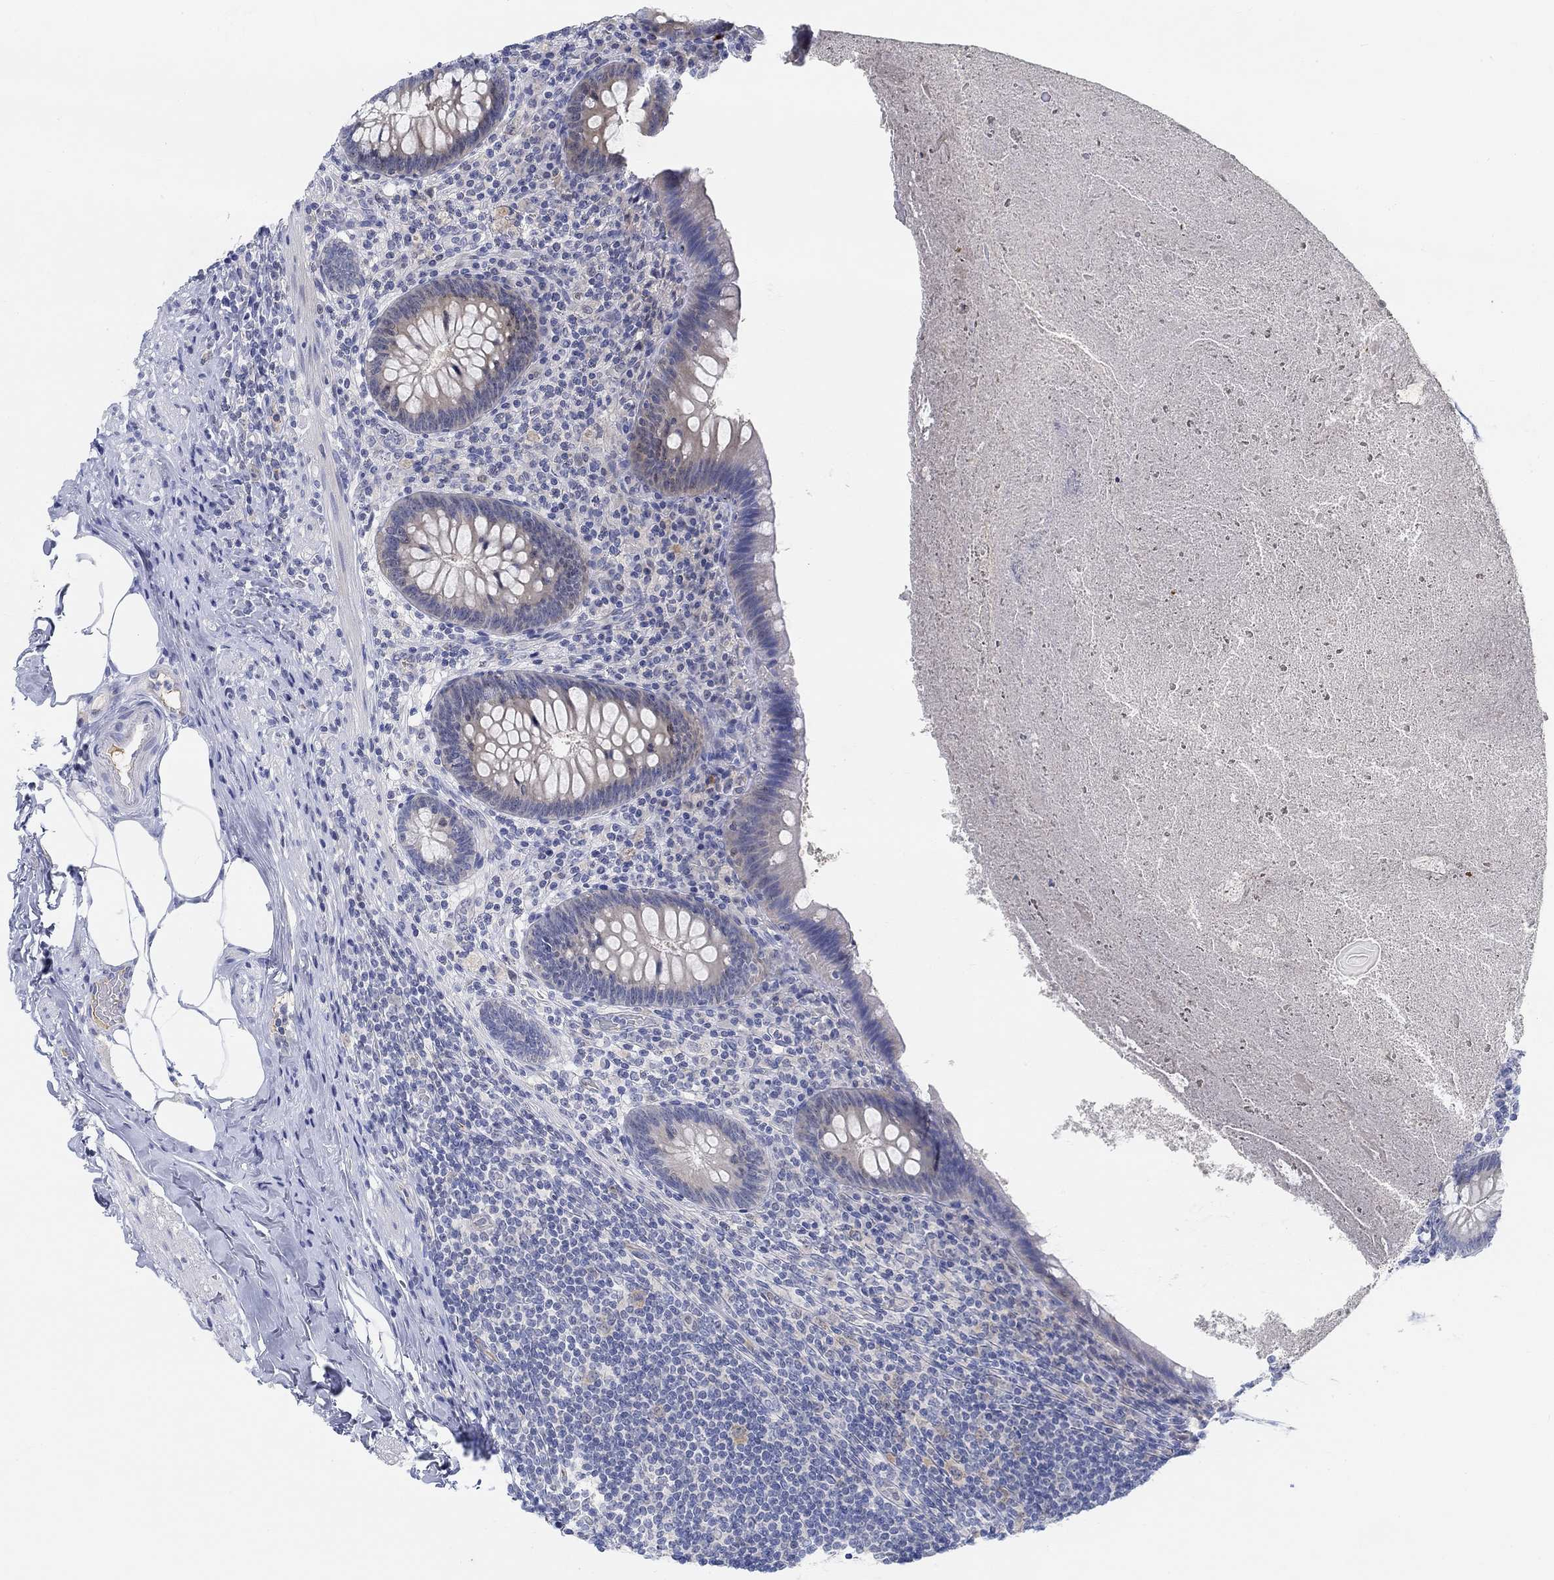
{"staining": {"intensity": "negative", "quantity": "none", "location": "none"}, "tissue": "appendix", "cell_type": "Glandular cells", "image_type": "normal", "snomed": [{"axis": "morphology", "description": "Normal tissue, NOS"}, {"axis": "topography", "description": "Appendix"}], "caption": "Immunohistochemistry (IHC) of benign human appendix displays no staining in glandular cells.", "gene": "SNTG2", "patient": {"sex": "male", "age": 47}}